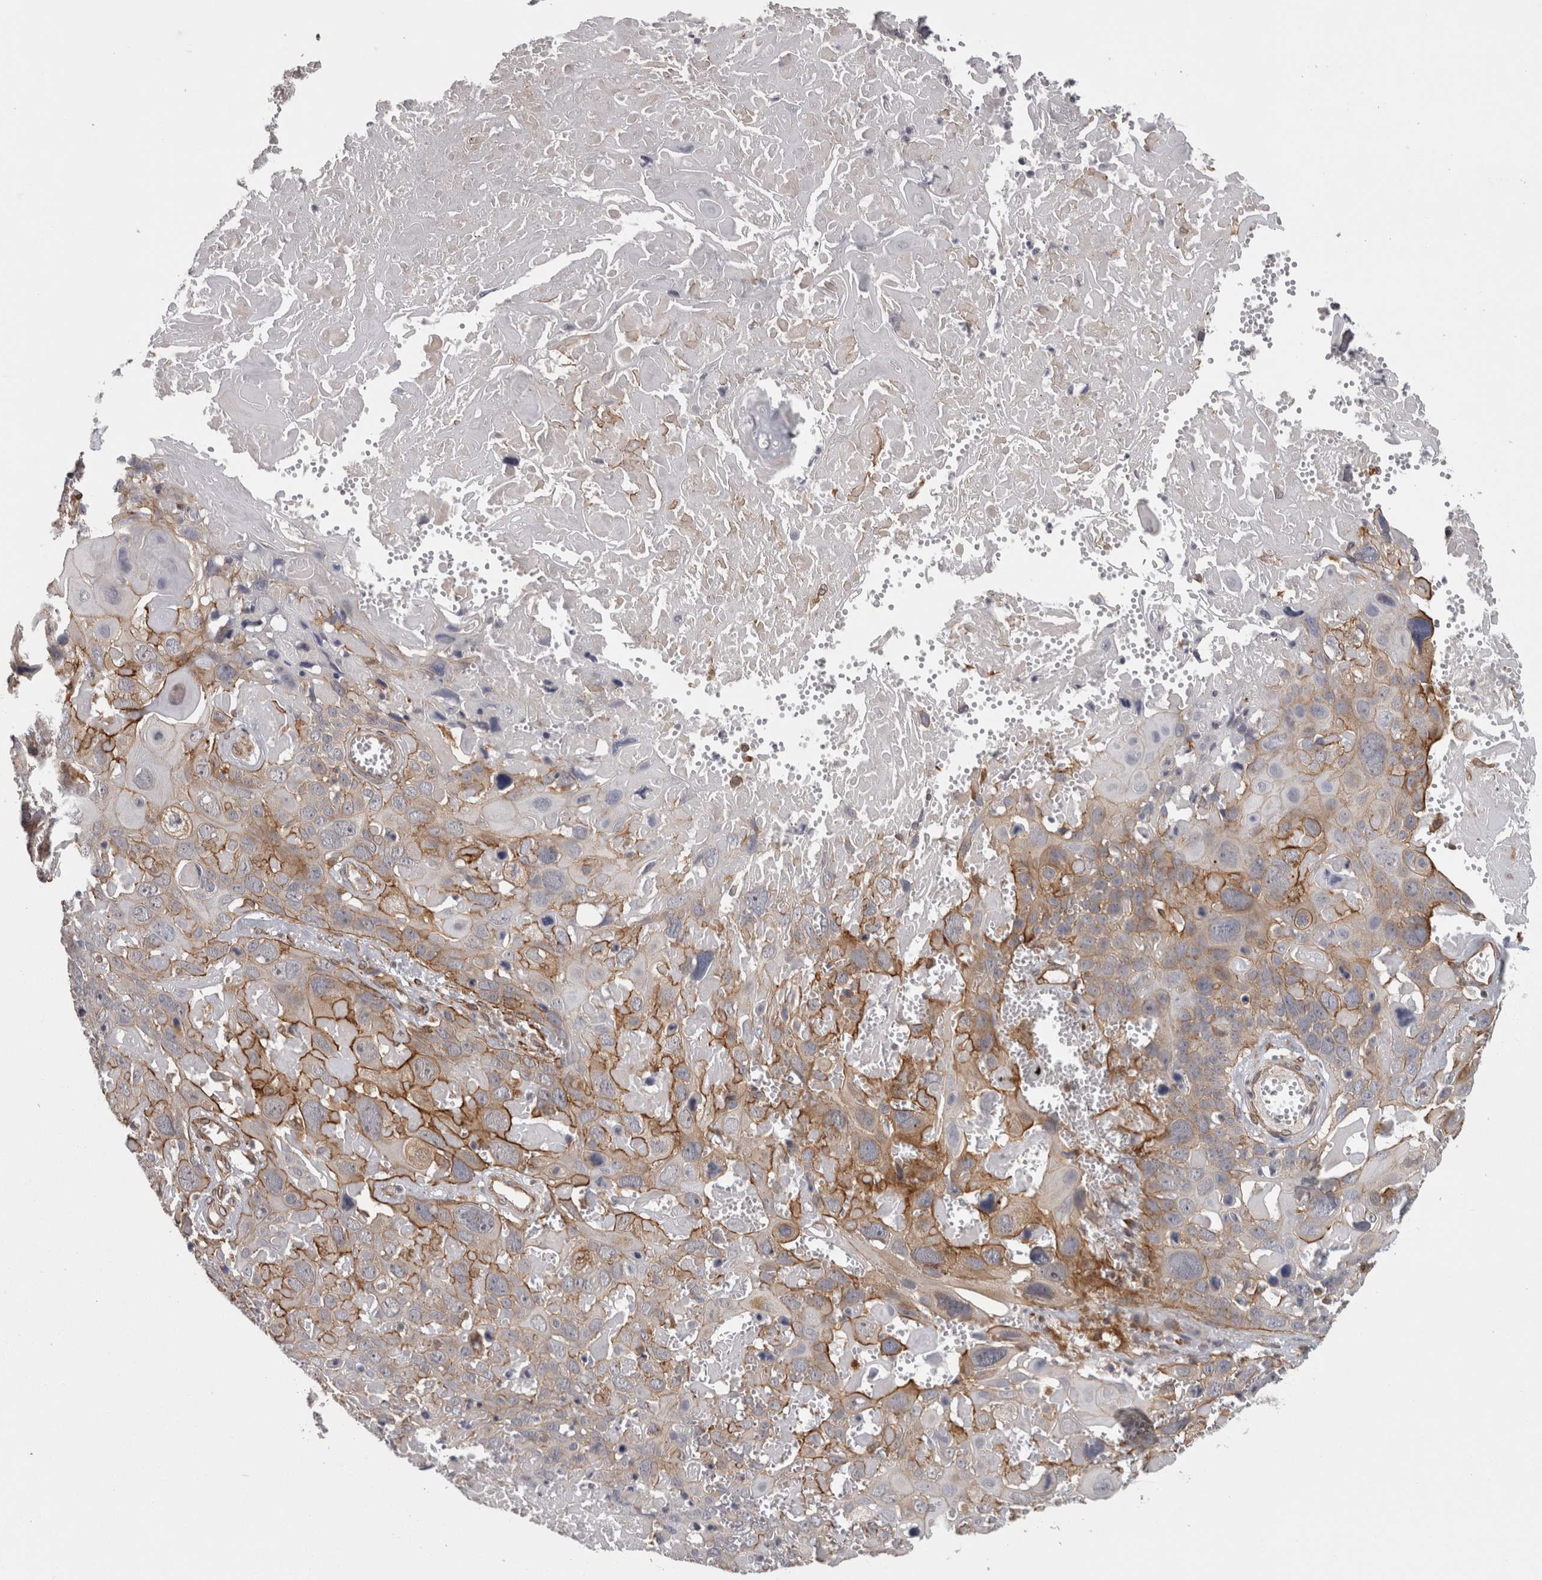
{"staining": {"intensity": "moderate", "quantity": "25%-75%", "location": "cytoplasmic/membranous"}, "tissue": "cervical cancer", "cell_type": "Tumor cells", "image_type": "cancer", "snomed": [{"axis": "morphology", "description": "Squamous cell carcinoma, NOS"}, {"axis": "topography", "description": "Cervix"}], "caption": "A brown stain shows moderate cytoplasmic/membranous expression of a protein in human cervical cancer (squamous cell carcinoma) tumor cells.", "gene": "RMDN1", "patient": {"sex": "female", "age": 74}}